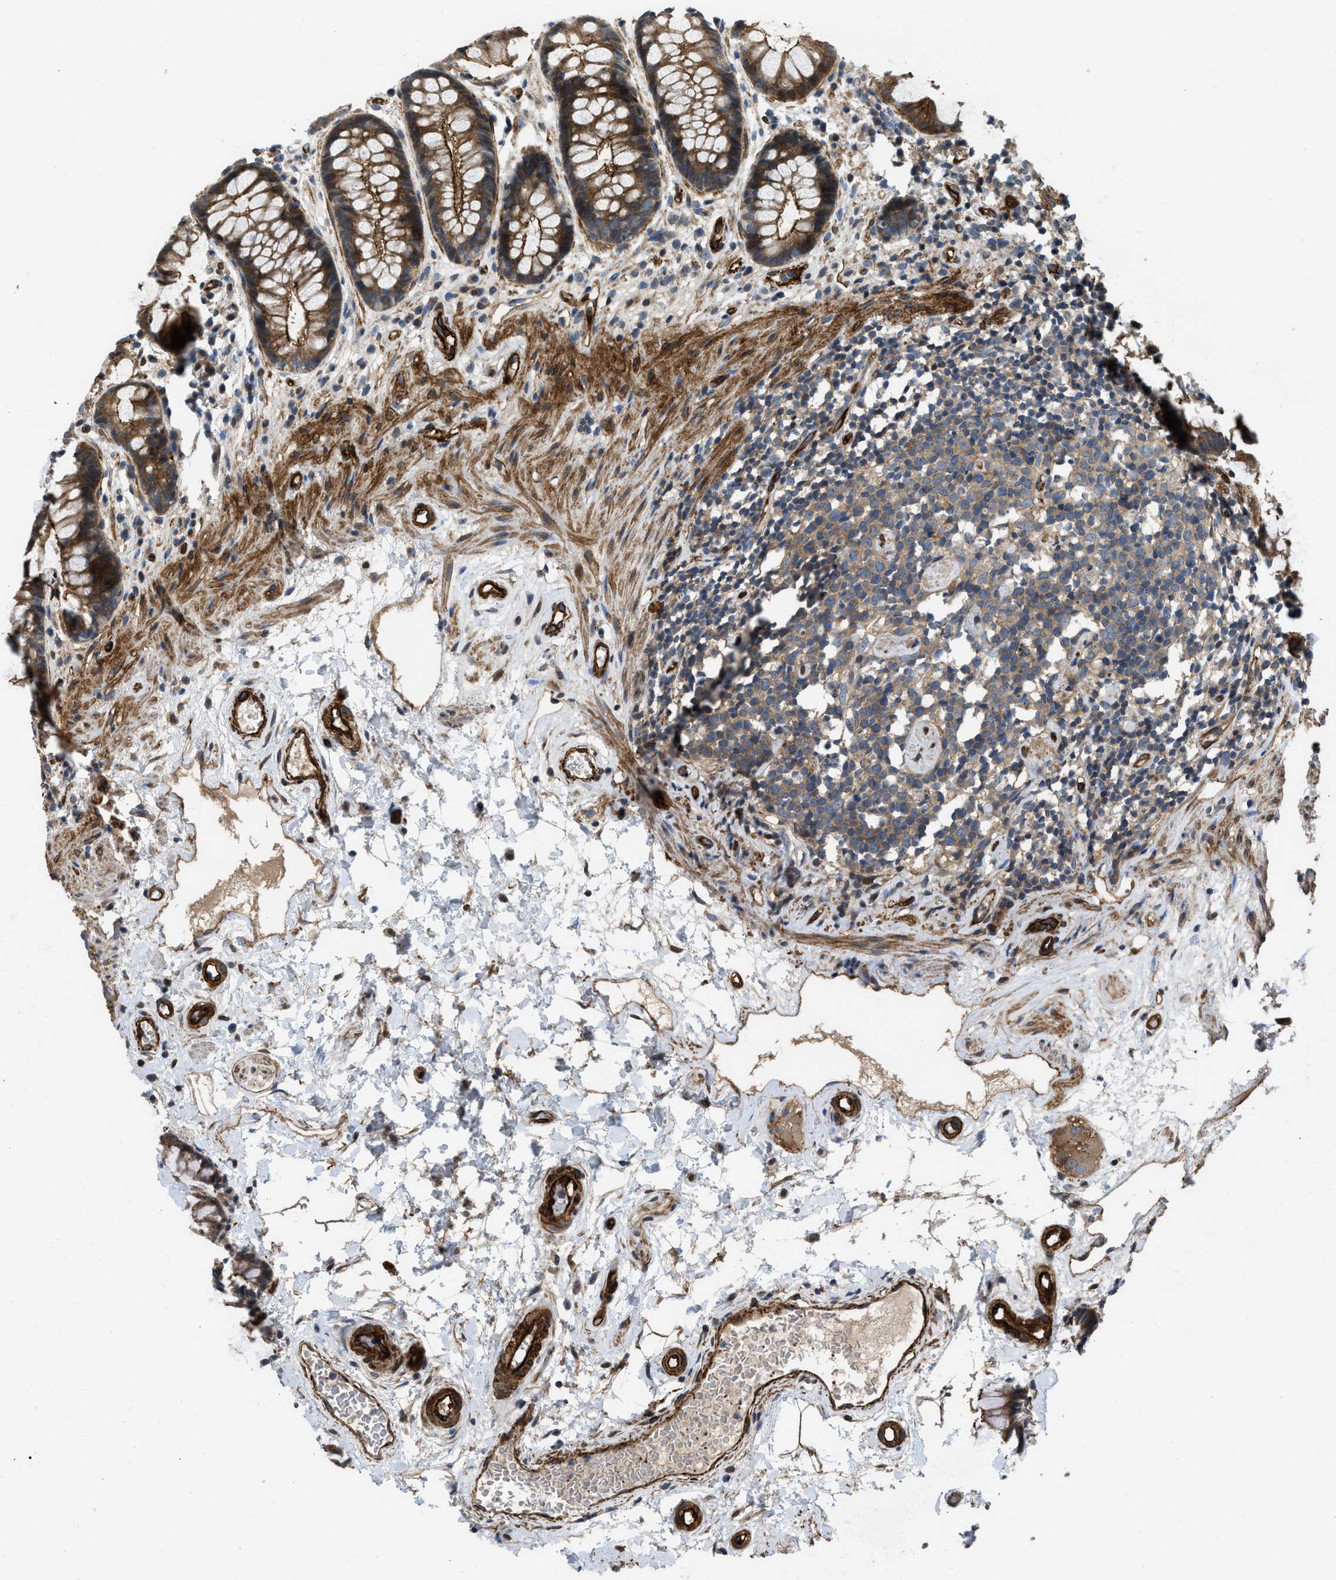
{"staining": {"intensity": "strong", "quantity": ">75%", "location": "cytoplasmic/membranous"}, "tissue": "rectum", "cell_type": "Glandular cells", "image_type": "normal", "snomed": [{"axis": "morphology", "description": "Normal tissue, NOS"}, {"axis": "topography", "description": "Rectum"}], "caption": "A brown stain highlights strong cytoplasmic/membranous staining of a protein in glandular cells of unremarkable rectum.", "gene": "NYNRIN", "patient": {"sex": "male", "age": 64}}